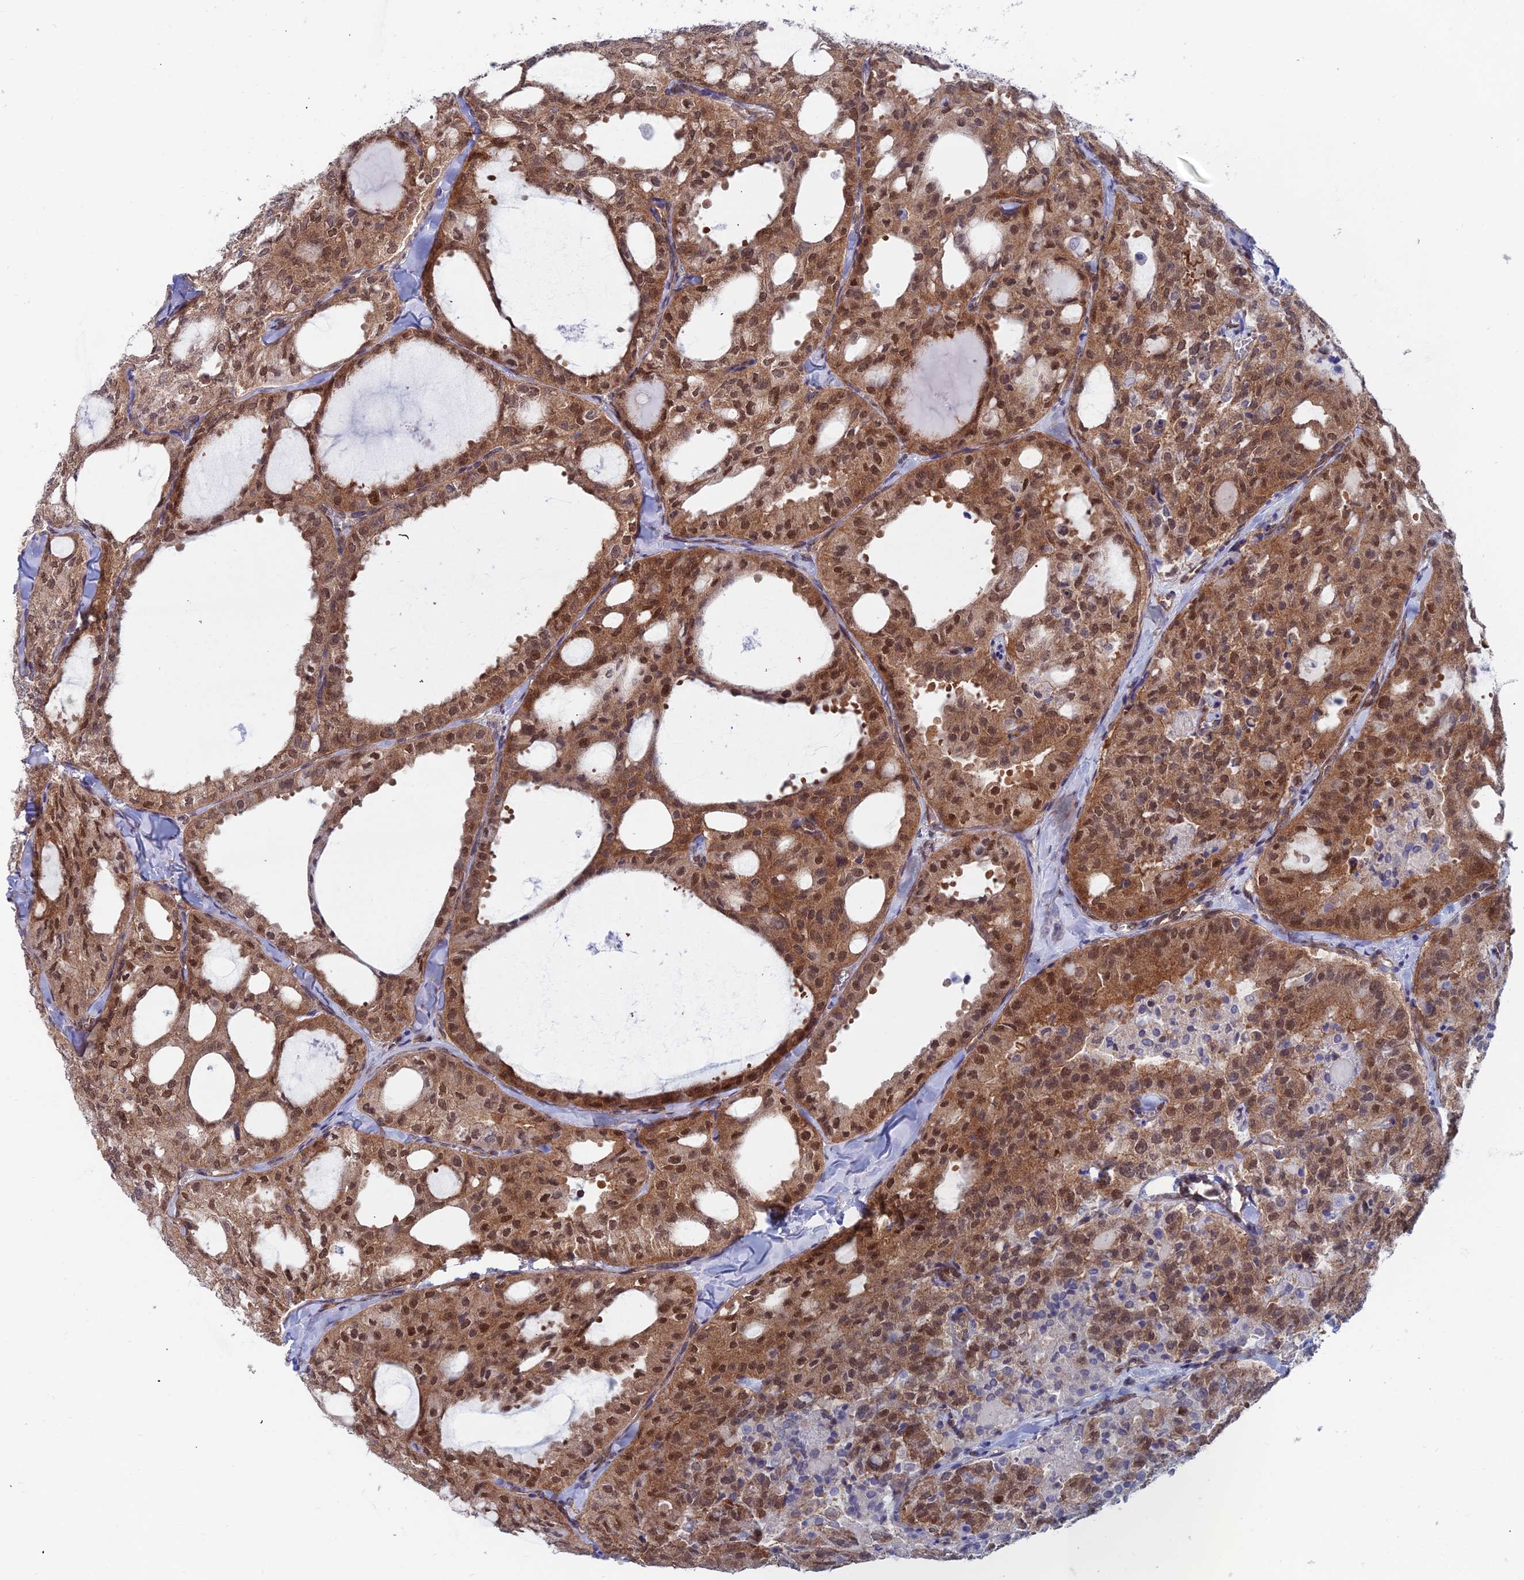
{"staining": {"intensity": "moderate", "quantity": "25%-75%", "location": "cytoplasmic/membranous,nuclear"}, "tissue": "thyroid cancer", "cell_type": "Tumor cells", "image_type": "cancer", "snomed": [{"axis": "morphology", "description": "Follicular adenoma carcinoma, NOS"}, {"axis": "topography", "description": "Thyroid gland"}], "caption": "Immunohistochemistry image of human thyroid cancer stained for a protein (brown), which demonstrates medium levels of moderate cytoplasmic/membranous and nuclear expression in approximately 25%-75% of tumor cells.", "gene": "IGBP1", "patient": {"sex": "male", "age": 75}}